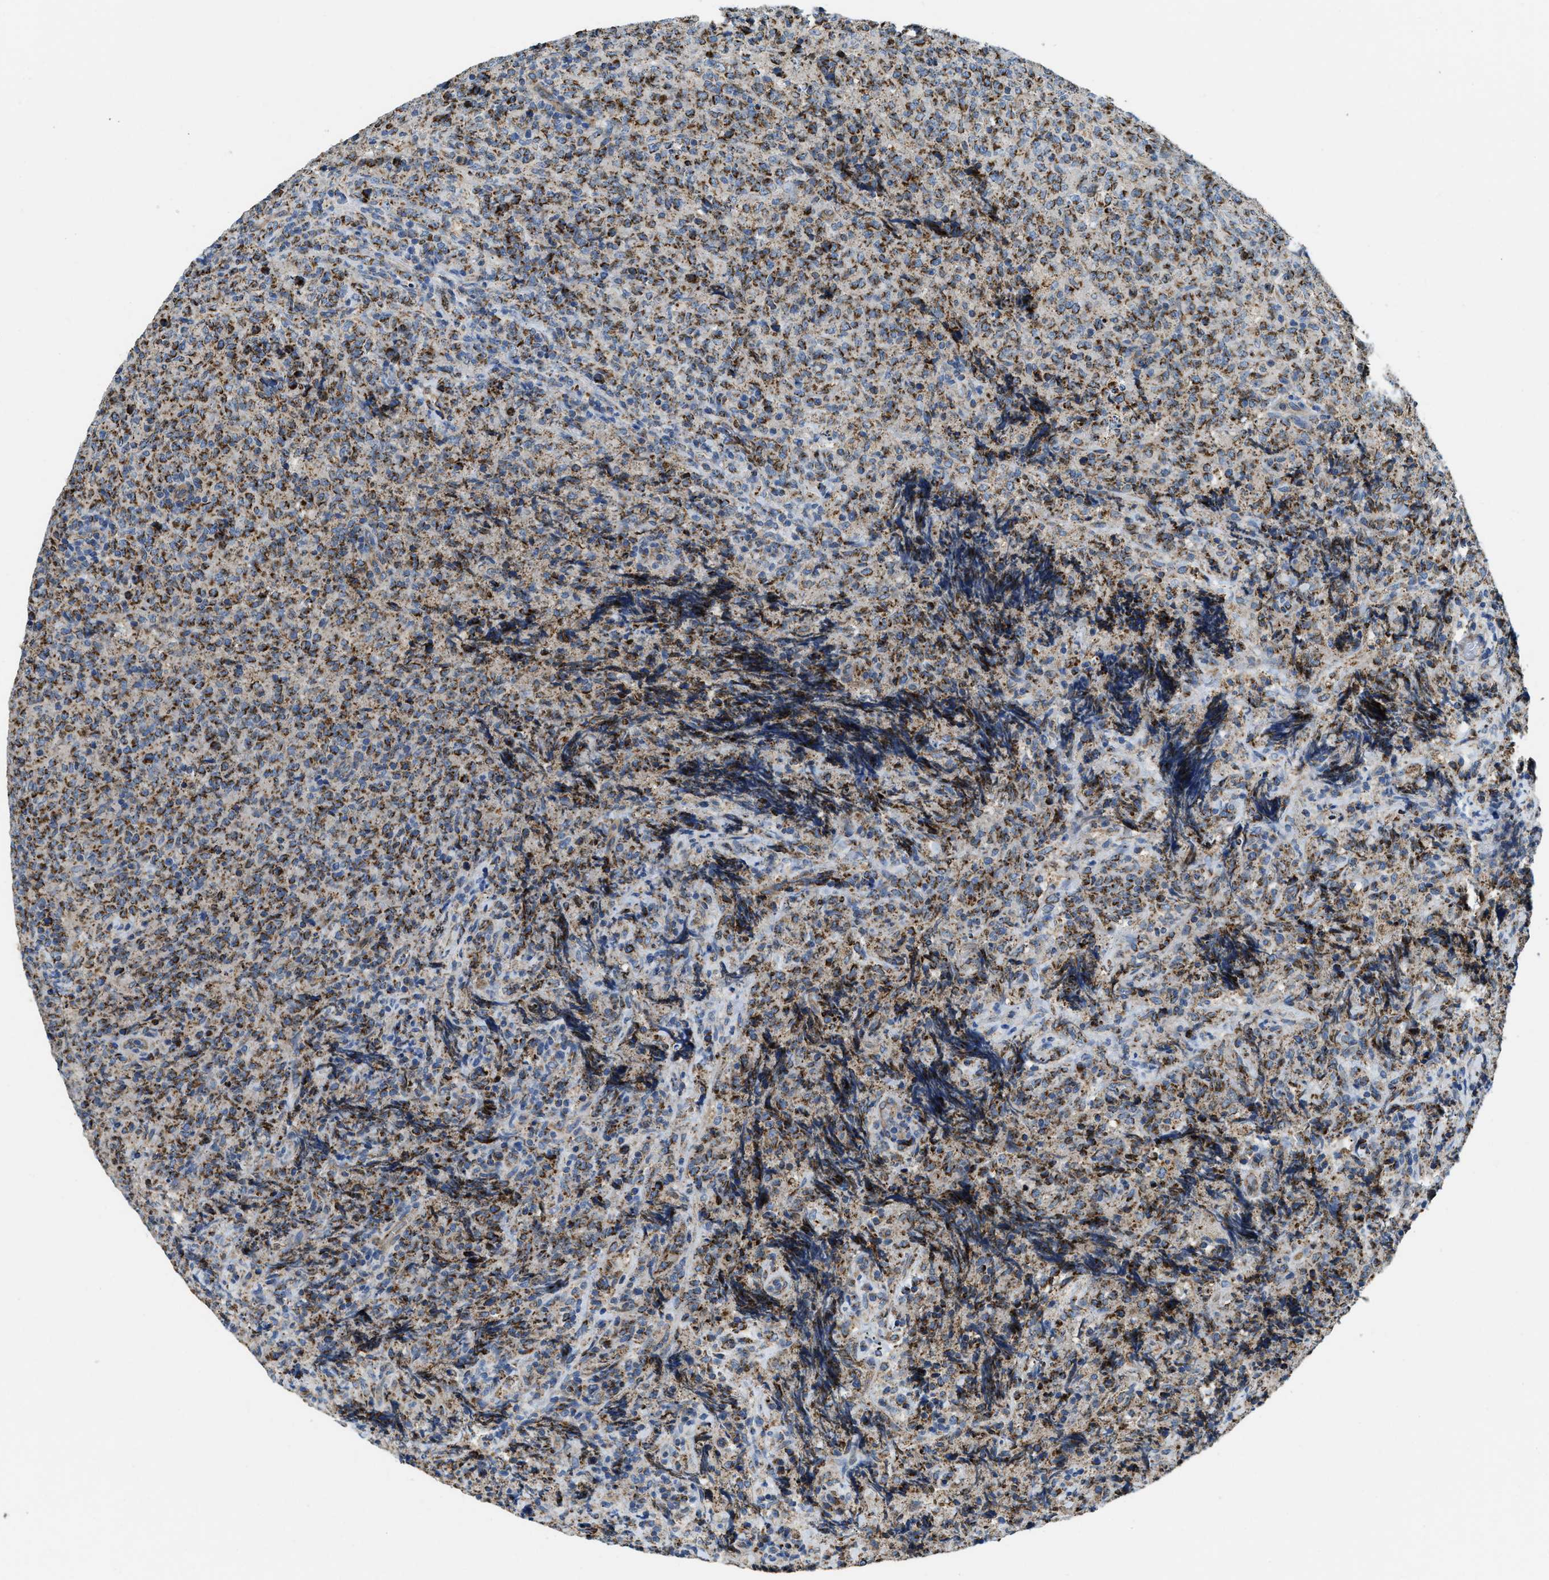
{"staining": {"intensity": "moderate", "quantity": "25%-75%", "location": "cytoplasmic/membranous"}, "tissue": "lymphoma", "cell_type": "Tumor cells", "image_type": "cancer", "snomed": [{"axis": "morphology", "description": "Malignant lymphoma, non-Hodgkin's type, High grade"}, {"axis": "topography", "description": "Tonsil"}], "caption": "A high-resolution image shows immunohistochemistry staining of high-grade malignant lymphoma, non-Hodgkin's type, which demonstrates moderate cytoplasmic/membranous staining in approximately 25%-75% of tumor cells. The protein is stained brown, and the nuclei are stained in blue (DAB (3,3'-diaminobenzidine) IHC with brightfield microscopy, high magnification).", "gene": "STK33", "patient": {"sex": "female", "age": 36}}